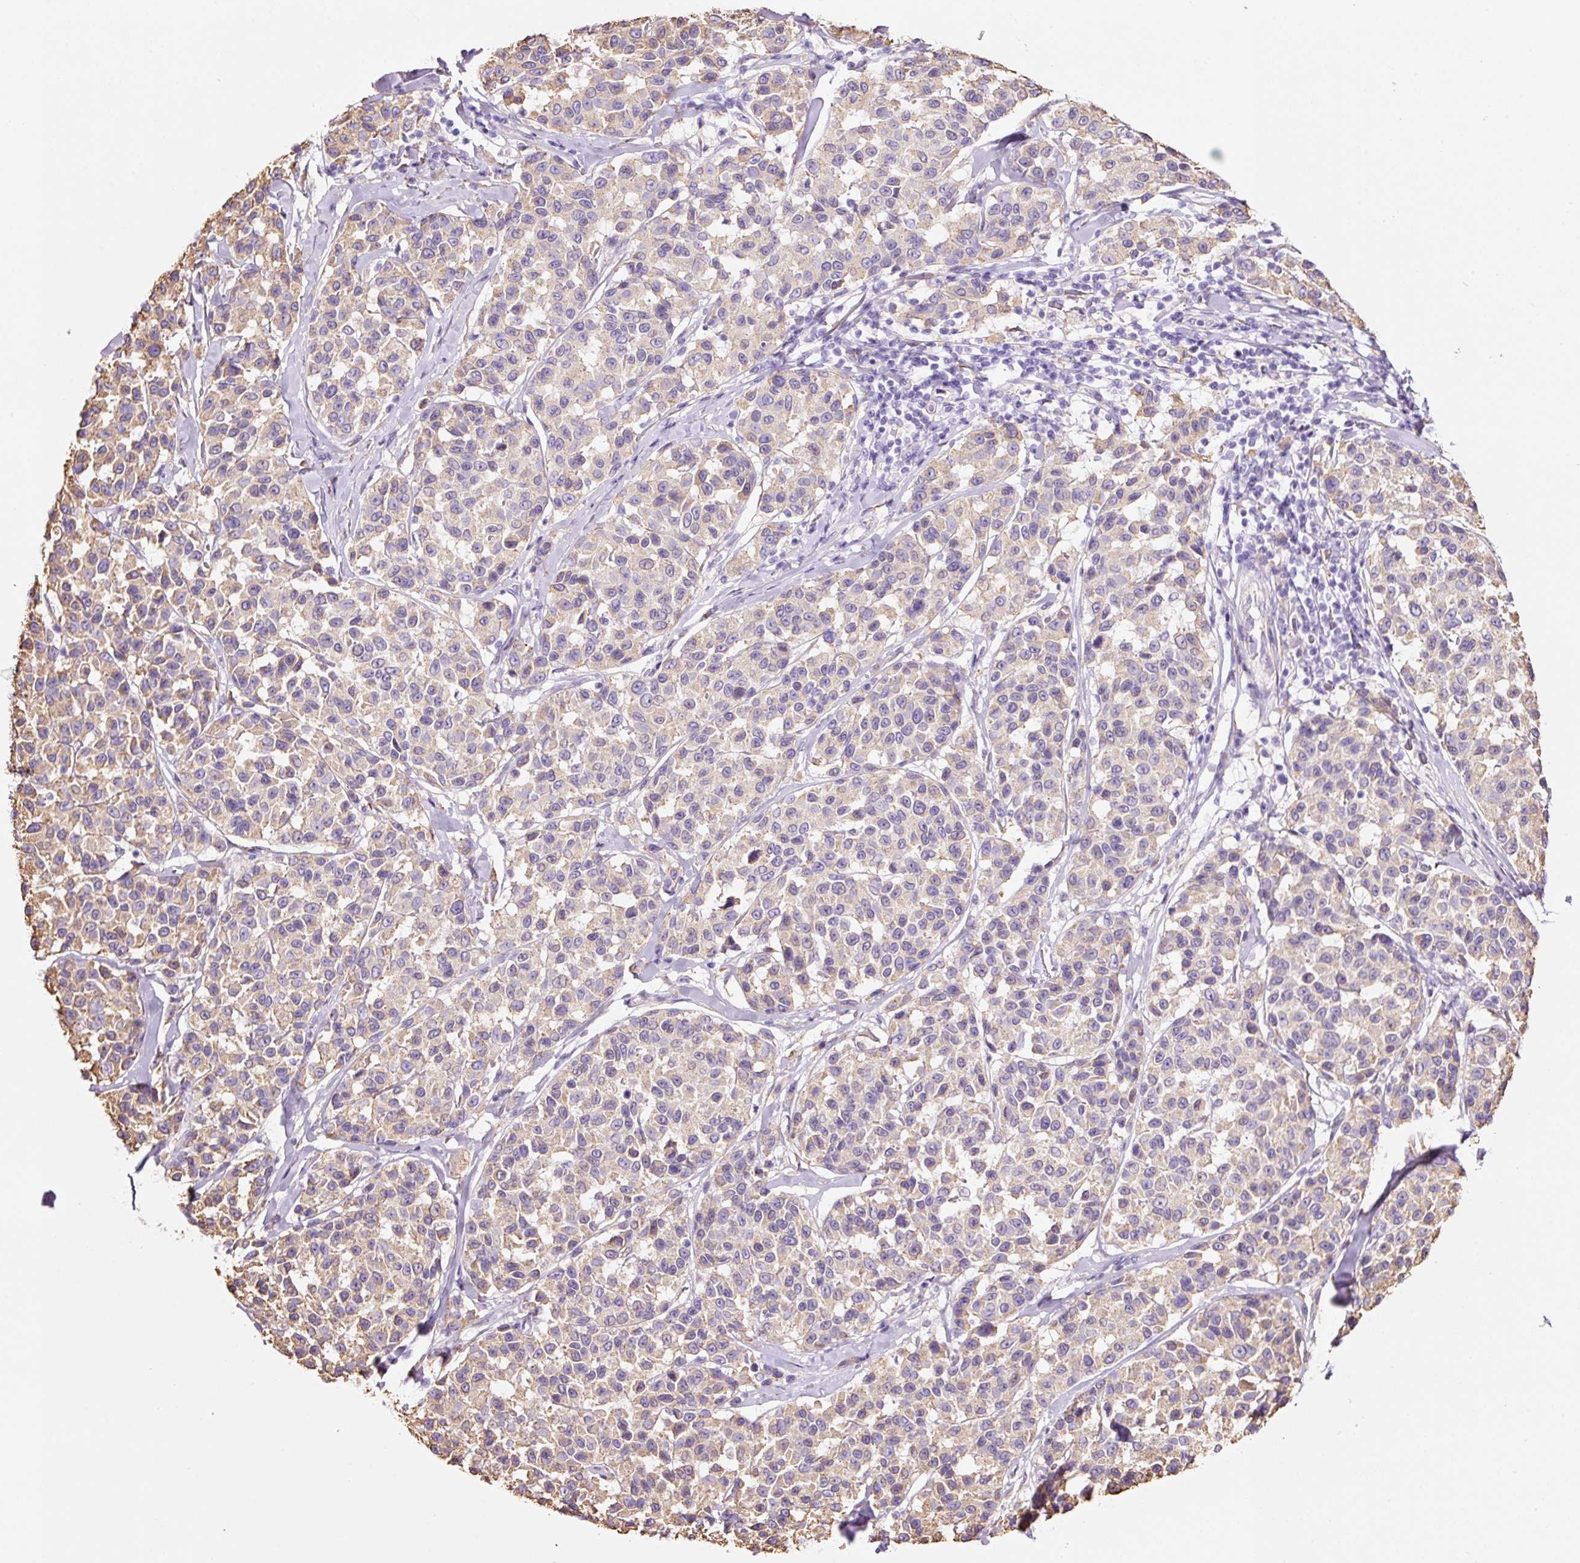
{"staining": {"intensity": "weak", "quantity": ">75%", "location": "cytoplasmic/membranous"}, "tissue": "melanoma", "cell_type": "Tumor cells", "image_type": "cancer", "snomed": [{"axis": "morphology", "description": "Malignant melanoma, NOS"}, {"axis": "topography", "description": "Skin"}], "caption": "Human malignant melanoma stained for a protein (brown) demonstrates weak cytoplasmic/membranous positive expression in about >75% of tumor cells.", "gene": "GCG", "patient": {"sex": "female", "age": 66}}